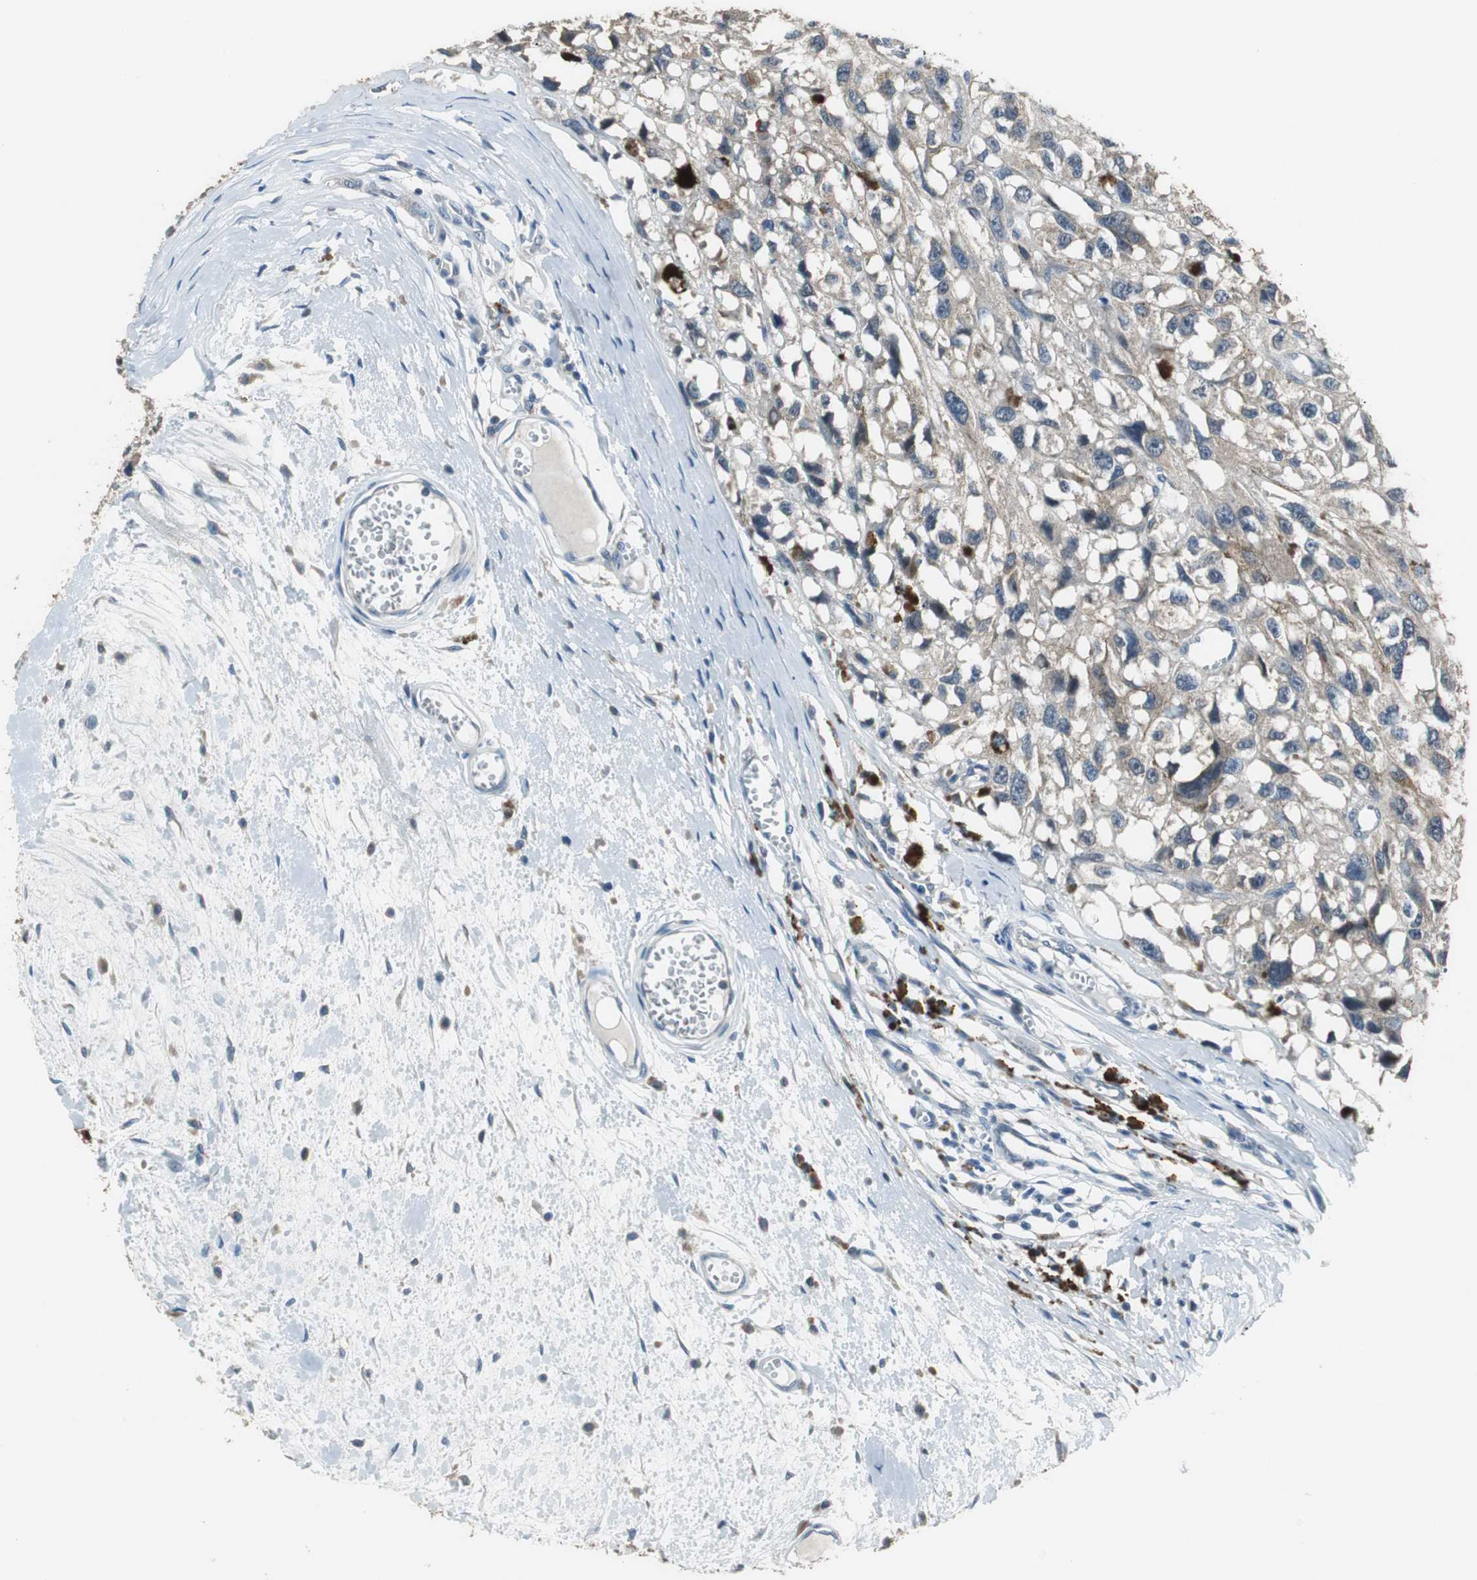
{"staining": {"intensity": "weak", "quantity": "<25%", "location": "cytoplasmic/membranous"}, "tissue": "melanoma", "cell_type": "Tumor cells", "image_type": "cancer", "snomed": [{"axis": "morphology", "description": "Malignant melanoma, Metastatic site"}, {"axis": "topography", "description": "Lymph node"}], "caption": "Photomicrograph shows no protein positivity in tumor cells of malignant melanoma (metastatic site) tissue. (DAB (3,3'-diaminobenzidine) immunohistochemistry (IHC), high magnification).", "gene": "PI4KB", "patient": {"sex": "male", "age": 59}}